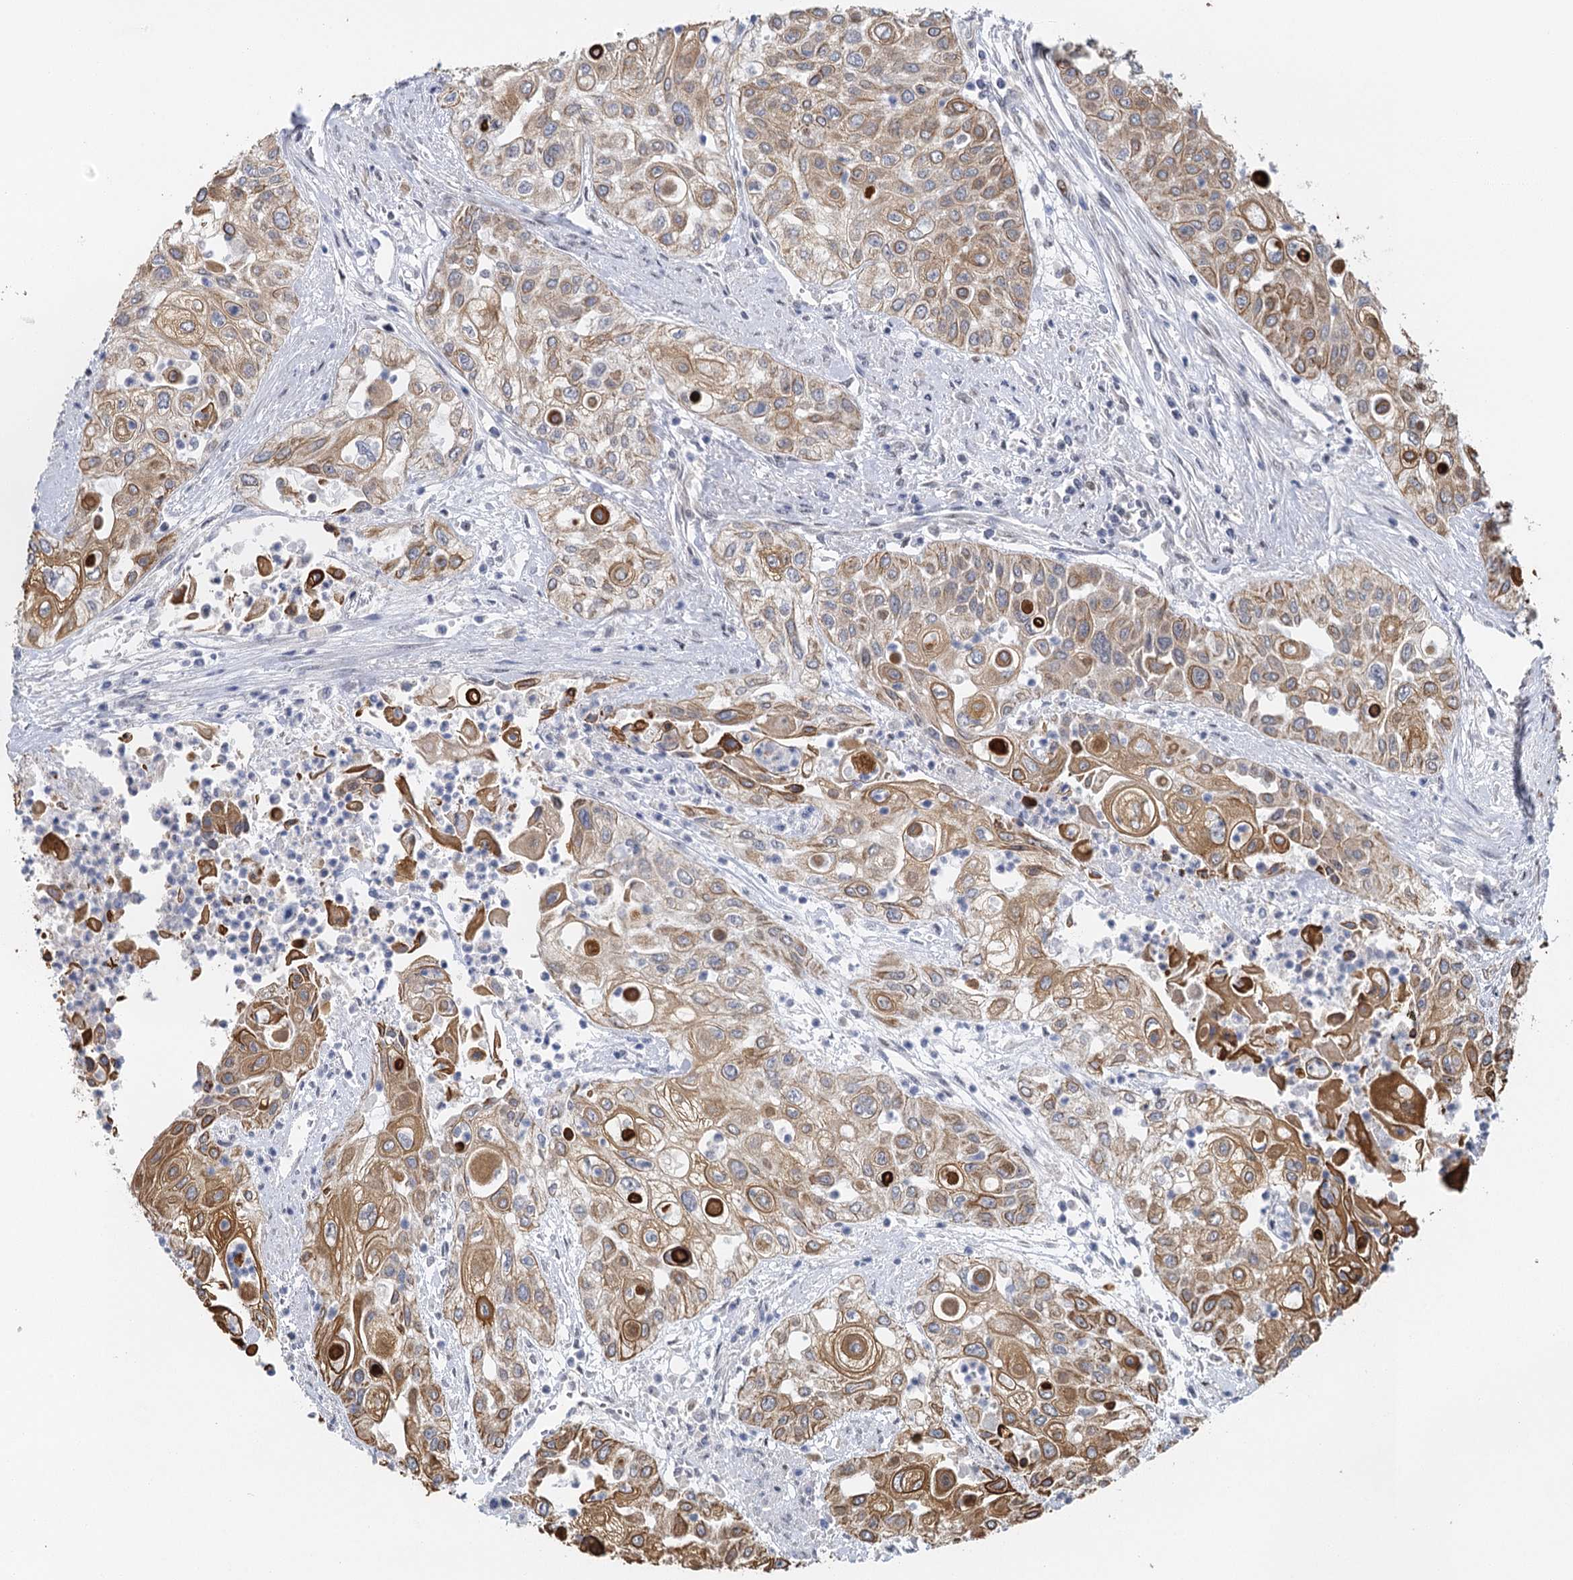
{"staining": {"intensity": "moderate", "quantity": "25%-75%", "location": "cytoplasmic/membranous"}, "tissue": "urothelial cancer", "cell_type": "Tumor cells", "image_type": "cancer", "snomed": [{"axis": "morphology", "description": "Urothelial carcinoma, High grade"}, {"axis": "topography", "description": "Urinary bladder"}], "caption": "Immunohistochemistry image of neoplastic tissue: high-grade urothelial carcinoma stained using immunohistochemistry reveals medium levels of moderate protein expression localized specifically in the cytoplasmic/membranous of tumor cells, appearing as a cytoplasmic/membranous brown color.", "gene": "IL11RA", "patient": {"sex": "female", "age": 79}}